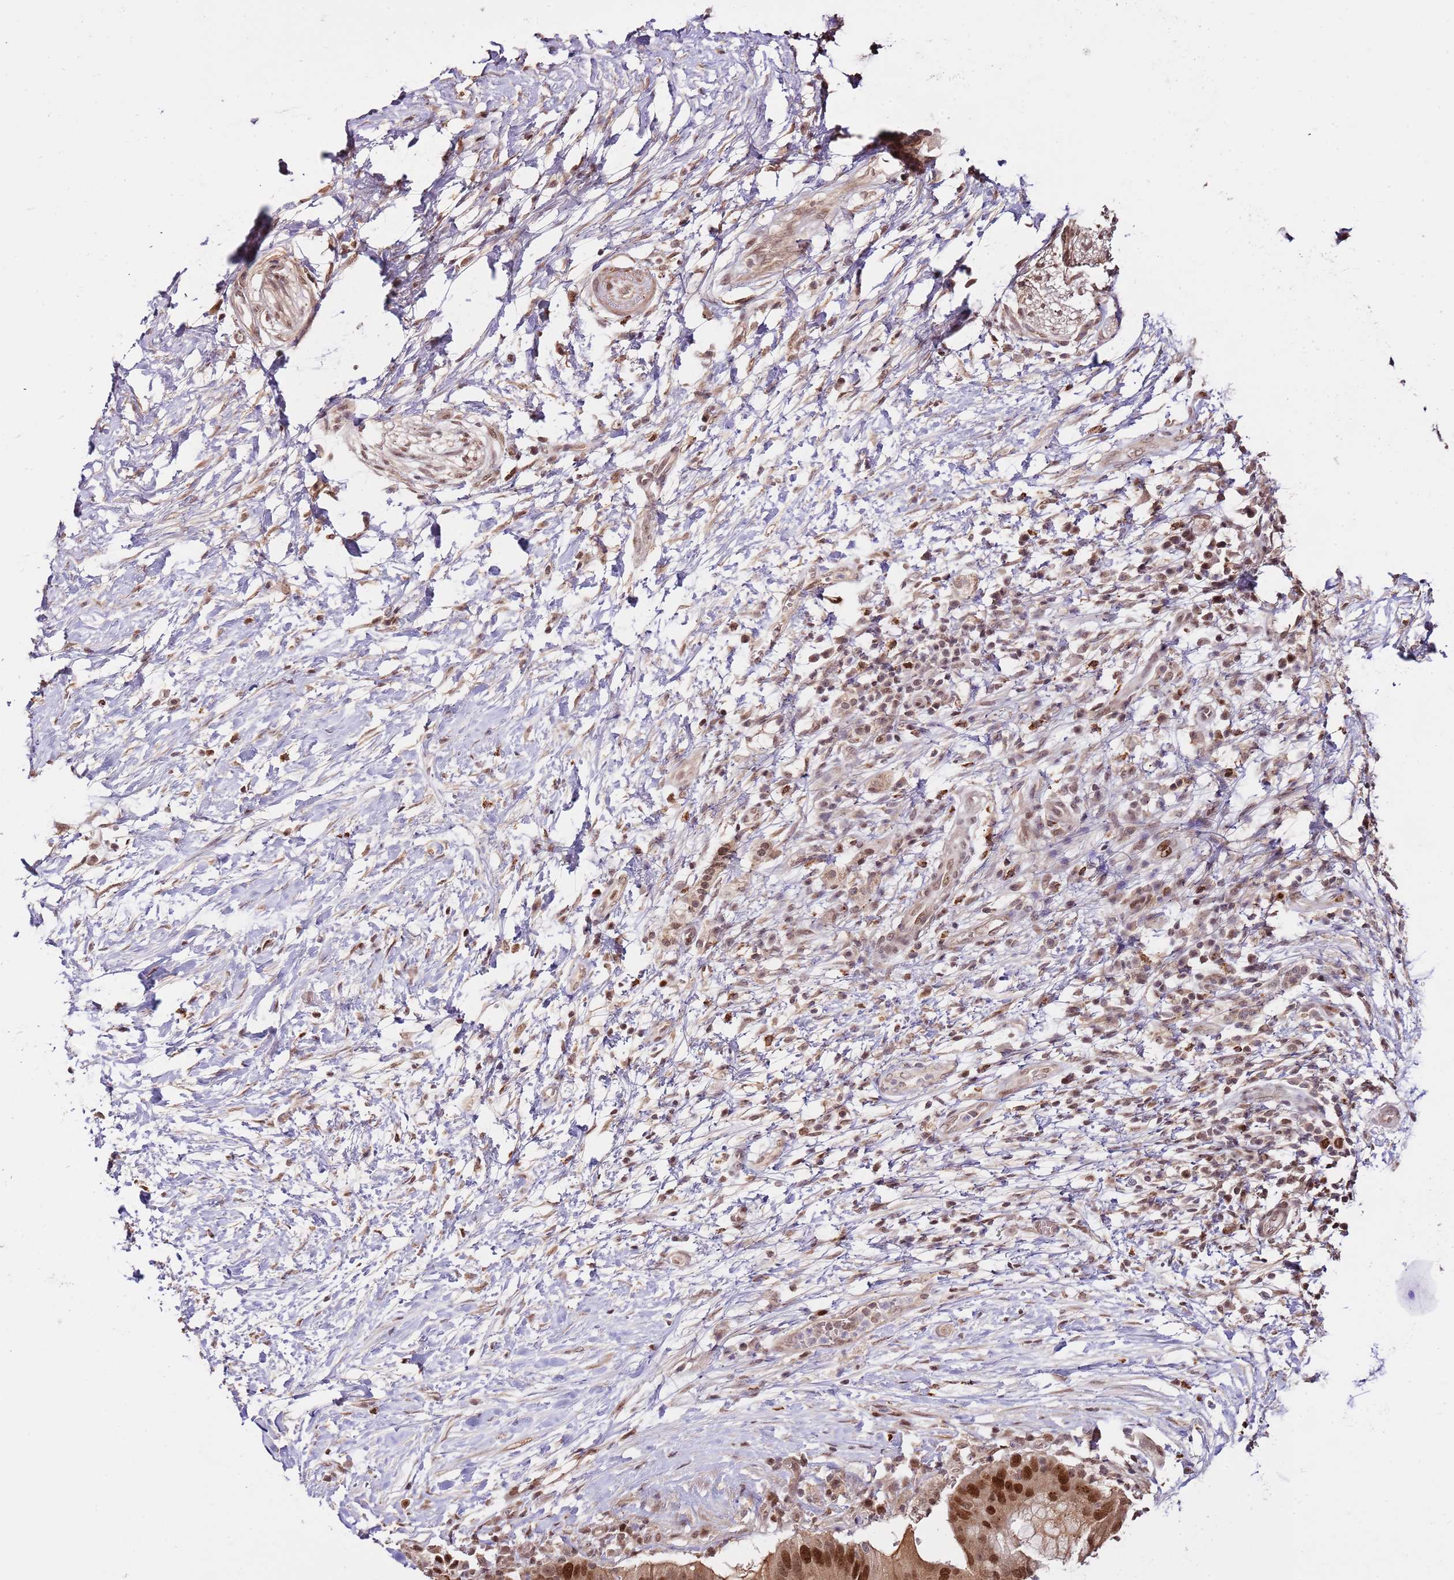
{"staining": {"intensity": "strong", "quantity": ">75%", "location": "cytoplasmic/membranous,nuclear"}, "tissue": "pancreatic cancer", "cell_type": "Tumor cells", "image_type": "cancer", "snomed": [{"axis": "morphology", "description": "Adenocarcinoma, NOS"}, {"axis": "topography", "description": "Pancreas"}], "caption": "Protein expression analysis of pancreatic adenocarcinoma exhibits strong cytoplasmic/membranous and nuclear positivity in about >75% of tumor cells.", "gene": "RIF1", "patient": {"sex": "male", "age": 68}}